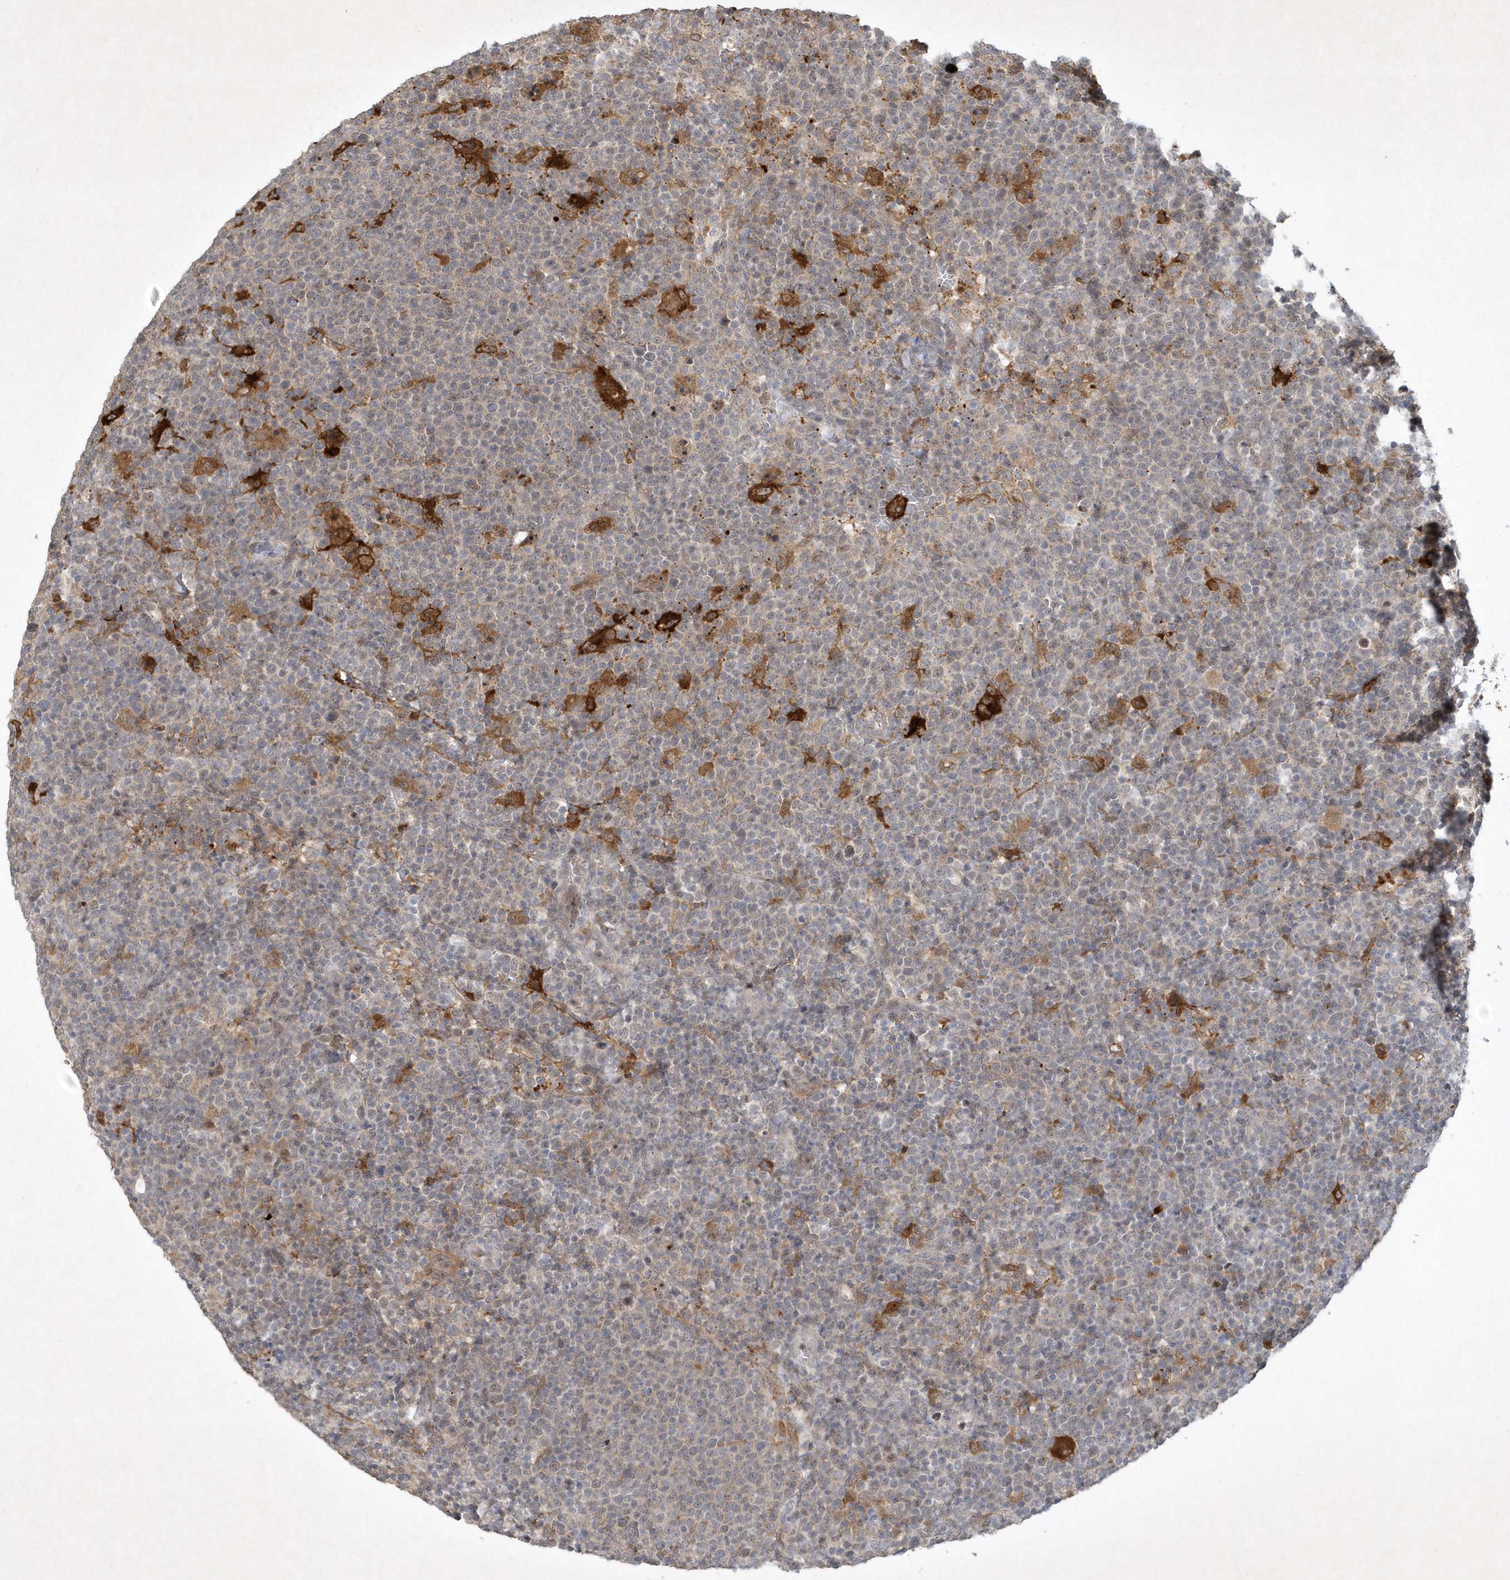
{"staining": {"intensity": "weak", "quantity": "<25%", "location": "cytoplasmic/membranous"}, "tissue": "lymphoma", "cell_type": "Tumor cells", "image_type": "cancer", "snomed": [{"axis": "morphology", "description": "Malignant lymphoma, non-Hodgkin's type, High grade"}, {"axis": "topography", "description": "Lymph node"}], "caption": "High magnification brightfield microscopy of lymphoma stained with DAB (brown) and counterstained with hematoxylin (blue): tumor cells show no significant positivity. The staining was performed using DAB to visualize the protein expression in brown, while the nuclei were stained in blue with hematoxylin (Magnification: 20x).", "gene": "THG1L", "patient": {"sex": "male", "age": 61}}